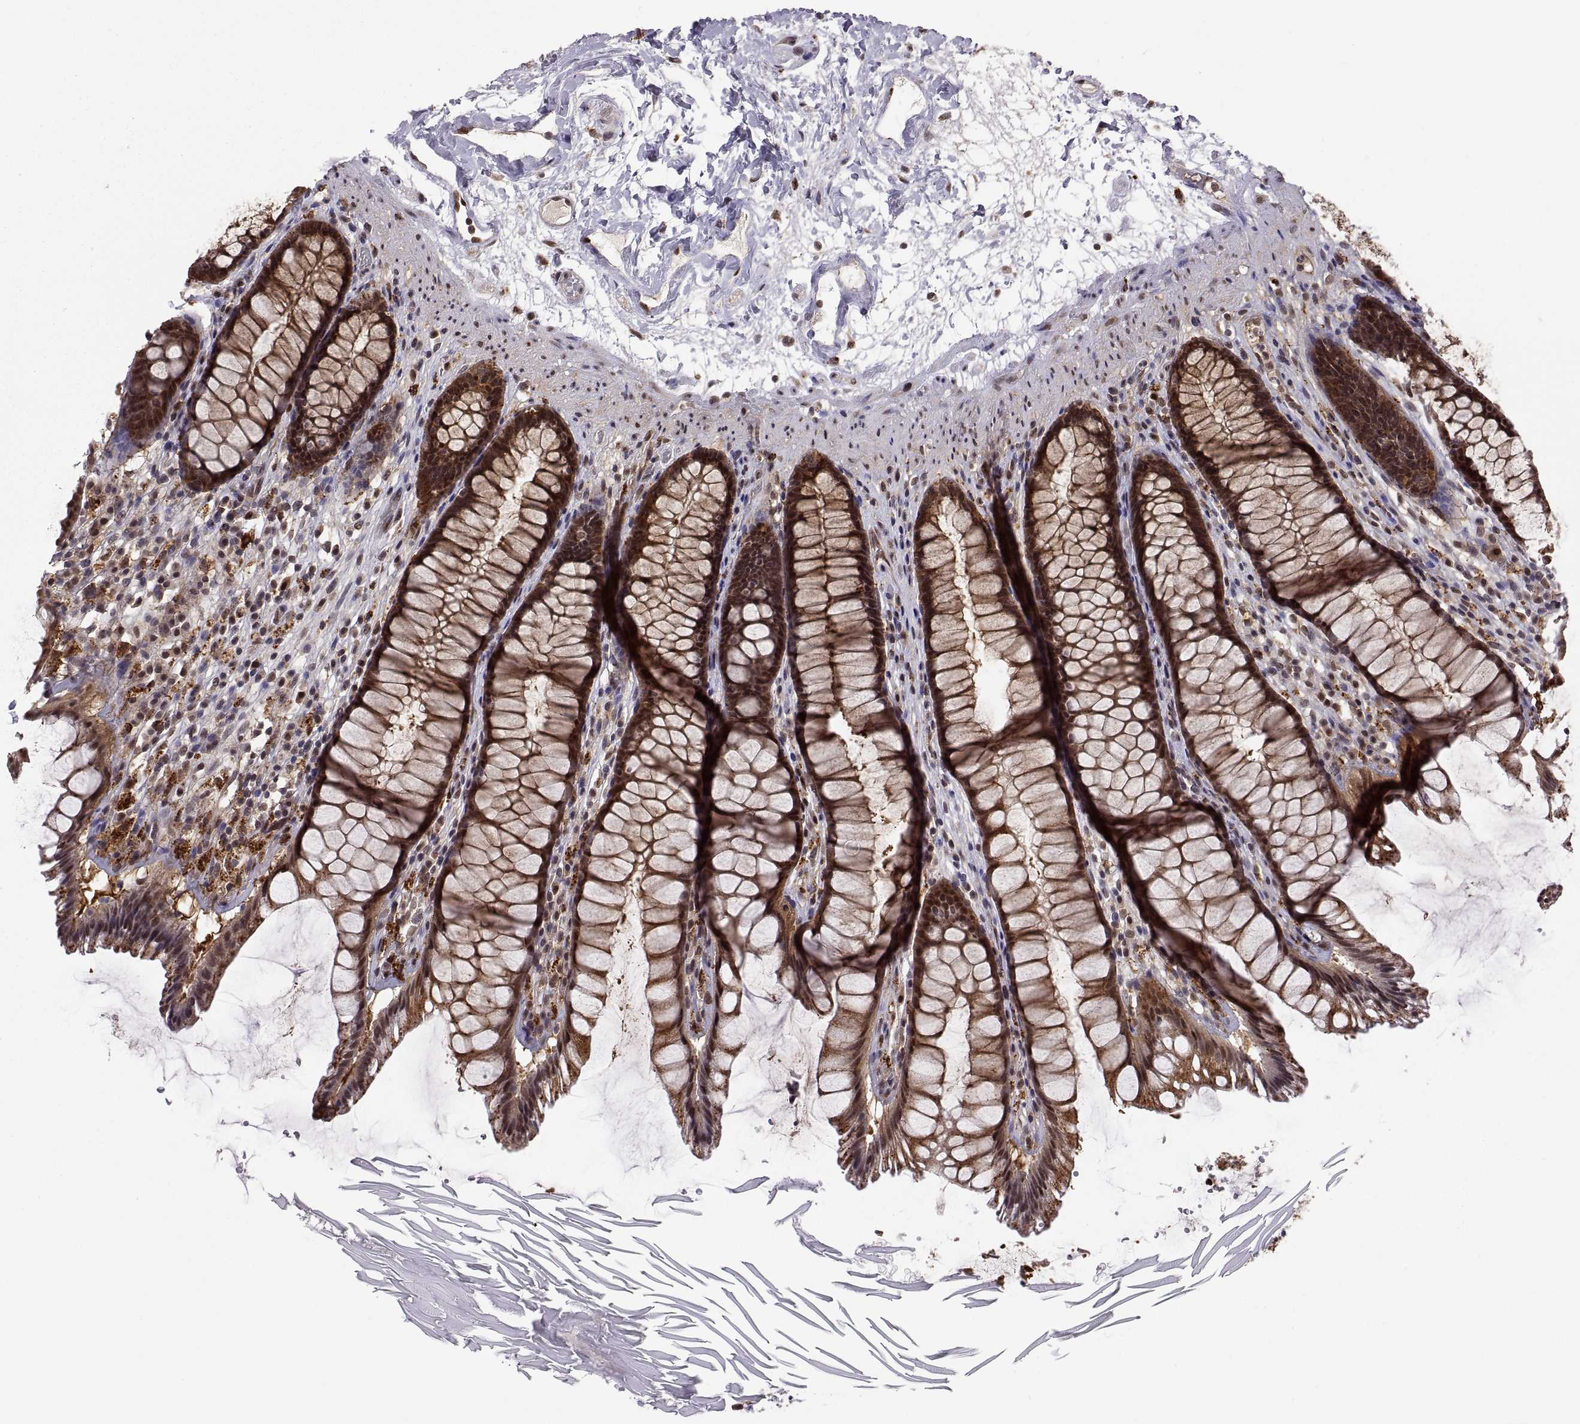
{"staining": {"intensity": "strong", "quantity": ">75%", "location": "cytoplasmic/membranous"}, "tissue": "rectum", "cell_type": "Glandular cells", "image_type": "normal", "snomed": [{"axis": "morphology", "description": "Normal tissue, NOS"}, {"axis": "topography", "description": "Rectum"}], "caption": "Rectum stained with immunohistochemistry (IHC) demonstrates strong cytoplasmic/membranous positivity in about >75% of glandular cells.", "gene": "PSMC2", "patient": {"sex": "male", "age": 72}}